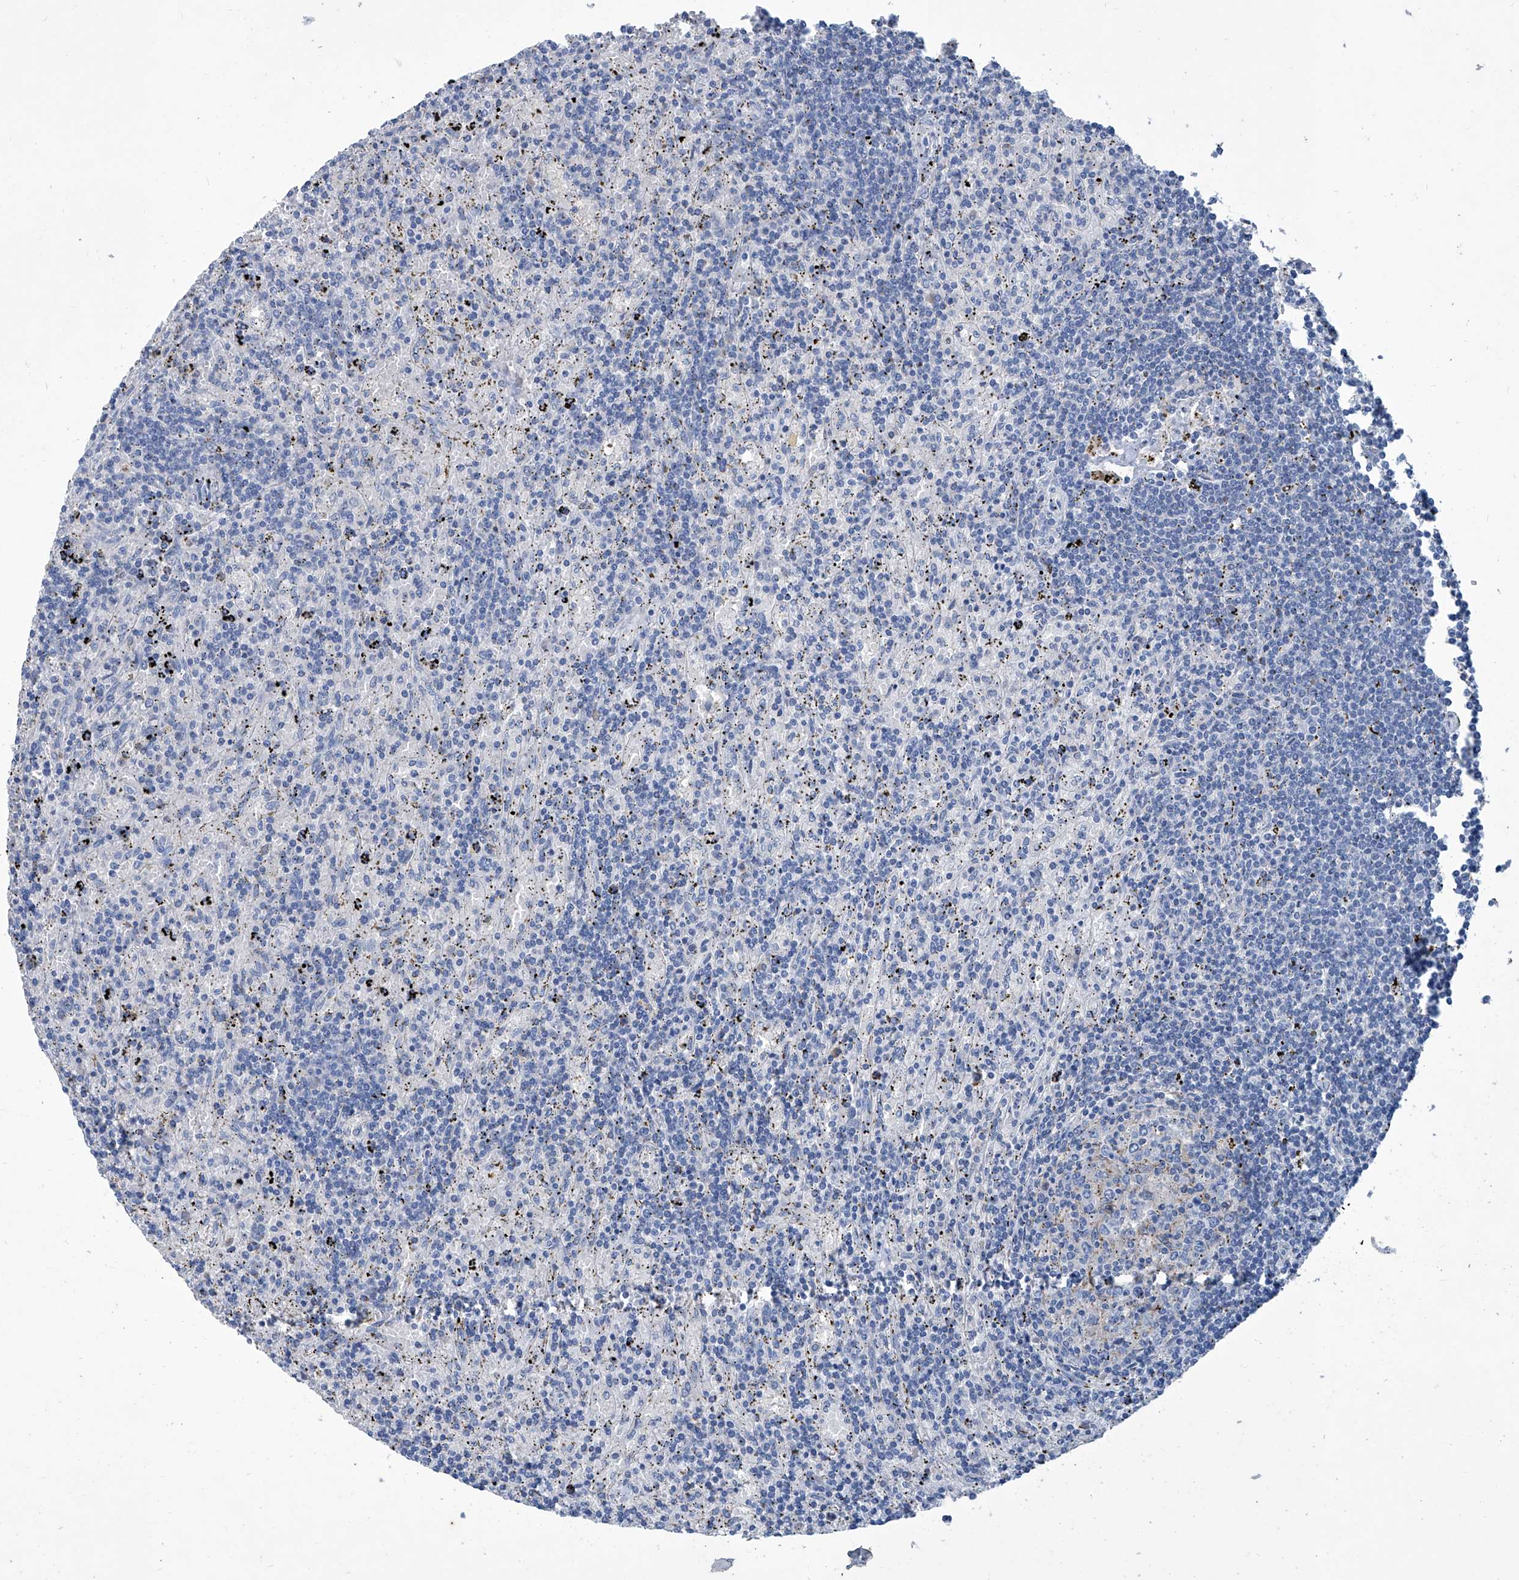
{"staining": {"intensity": "negative", "quantity": "none", "location": "none"}, "tissue": "lymphoma", "cell_type": "Tumor cells", "image_type": "cancer", "snomed": [{"axis": "morphology", "description": "Malignant lymphoma, non-Hodgkin's type, Low grade"}, {"axis": "topography", "description": "Spleen"}], "caption": "This is a photomicrograph of IHC staining of low-grade malignant lymphoma, non-Hodgkin's type, which shows no expression in tumor cells.", "gene": "MTARC1", "patient": {"sex": "male", "age": 76}}